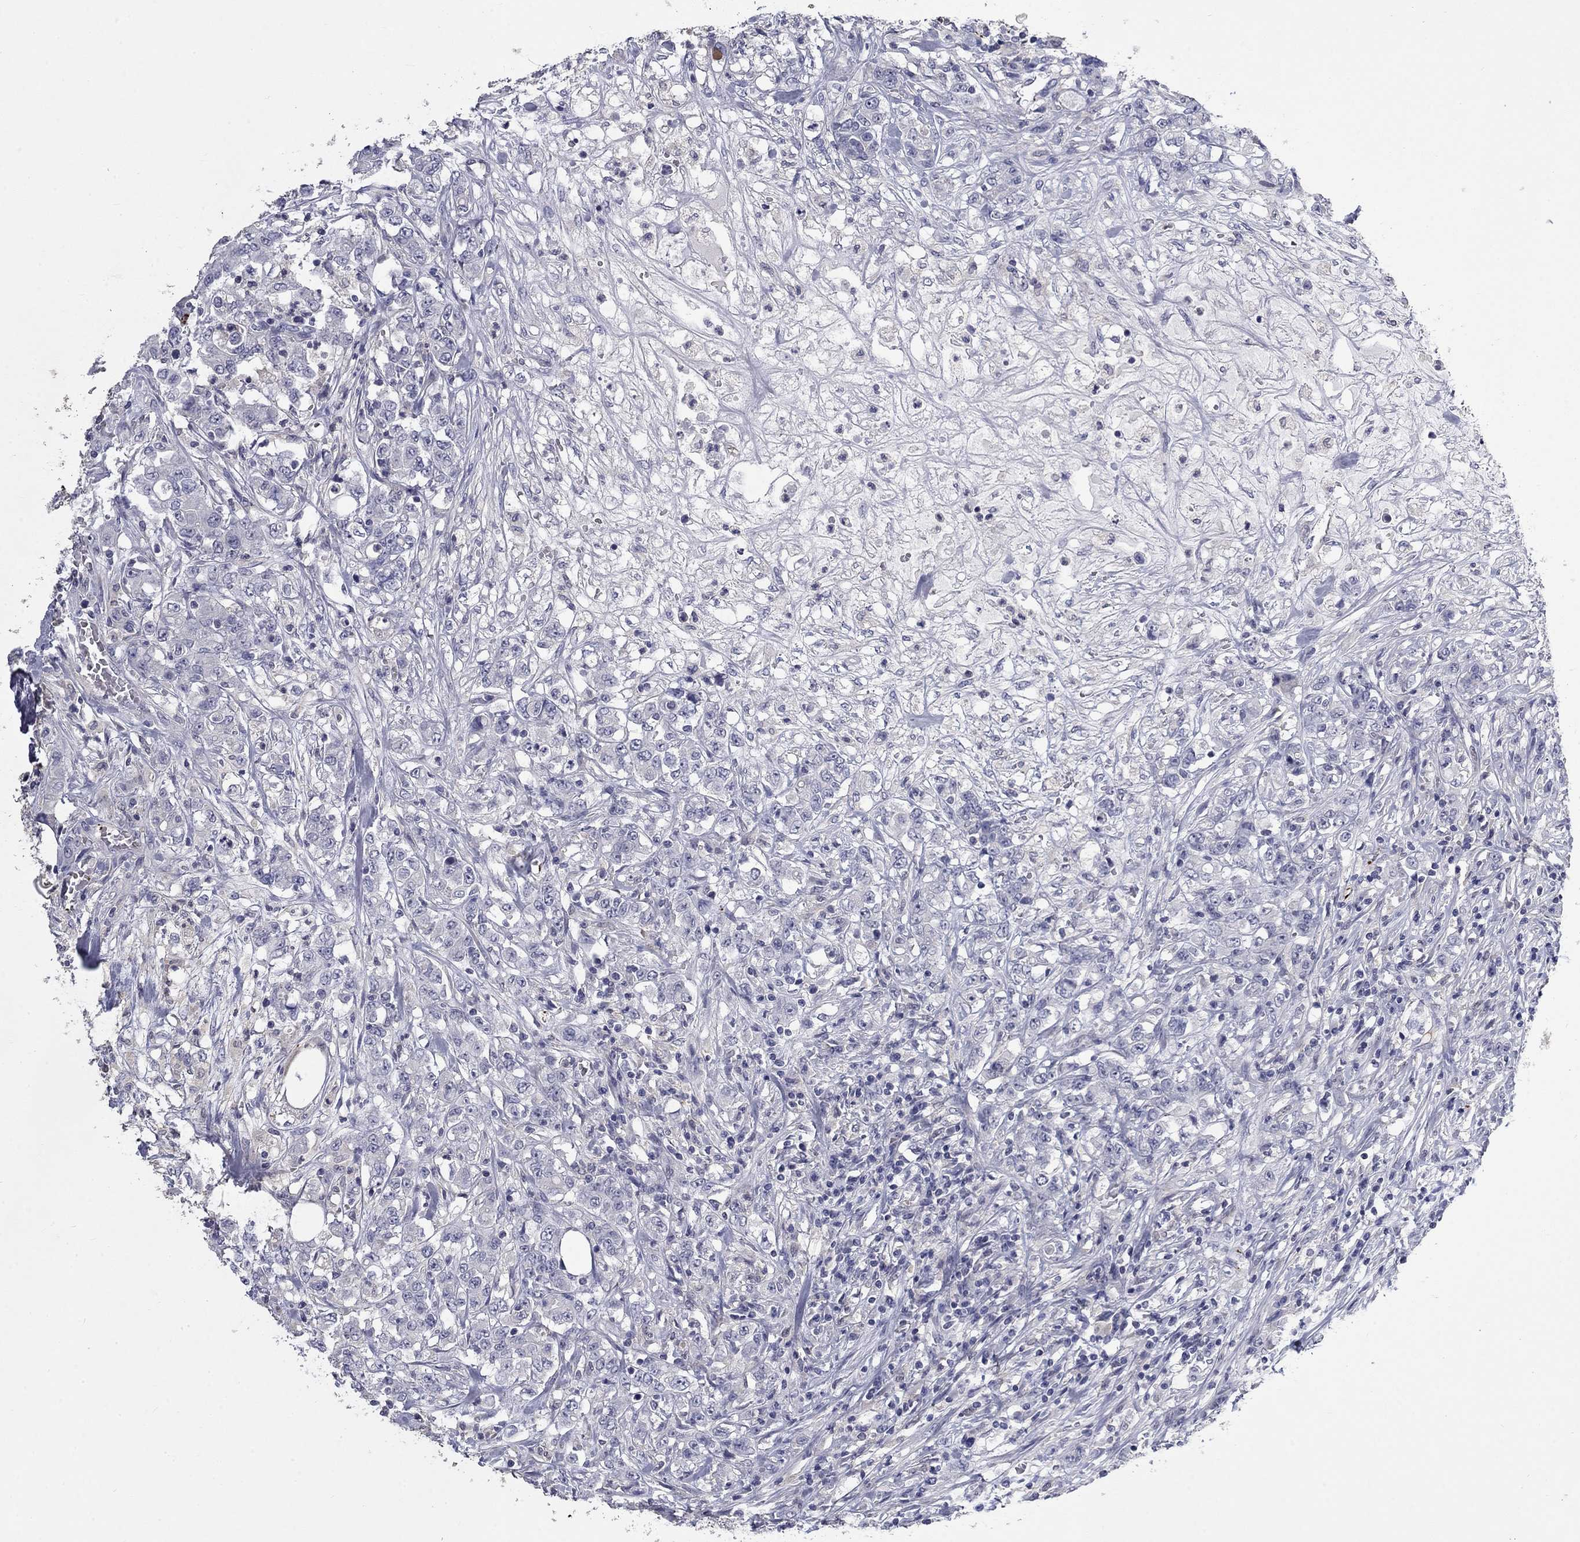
{"staining": {"intensity": "negative", "quantity": "none", "location": "none"}, "tissue": "colorectal cancer", "cell_type": "Tumor cells", "image_type": "cancer", "snomed": [{"axis": "morphology", "description": "Adenocarcinoma, NOS"}, {"axis": "topography", "description": "Colon"}], "caption": "Protein analysis of colorectal adenocarcinoma shows no significant expression in tumor cells.", "gene": "PLEK", "patient": {"sex": "female", "age": 48}}